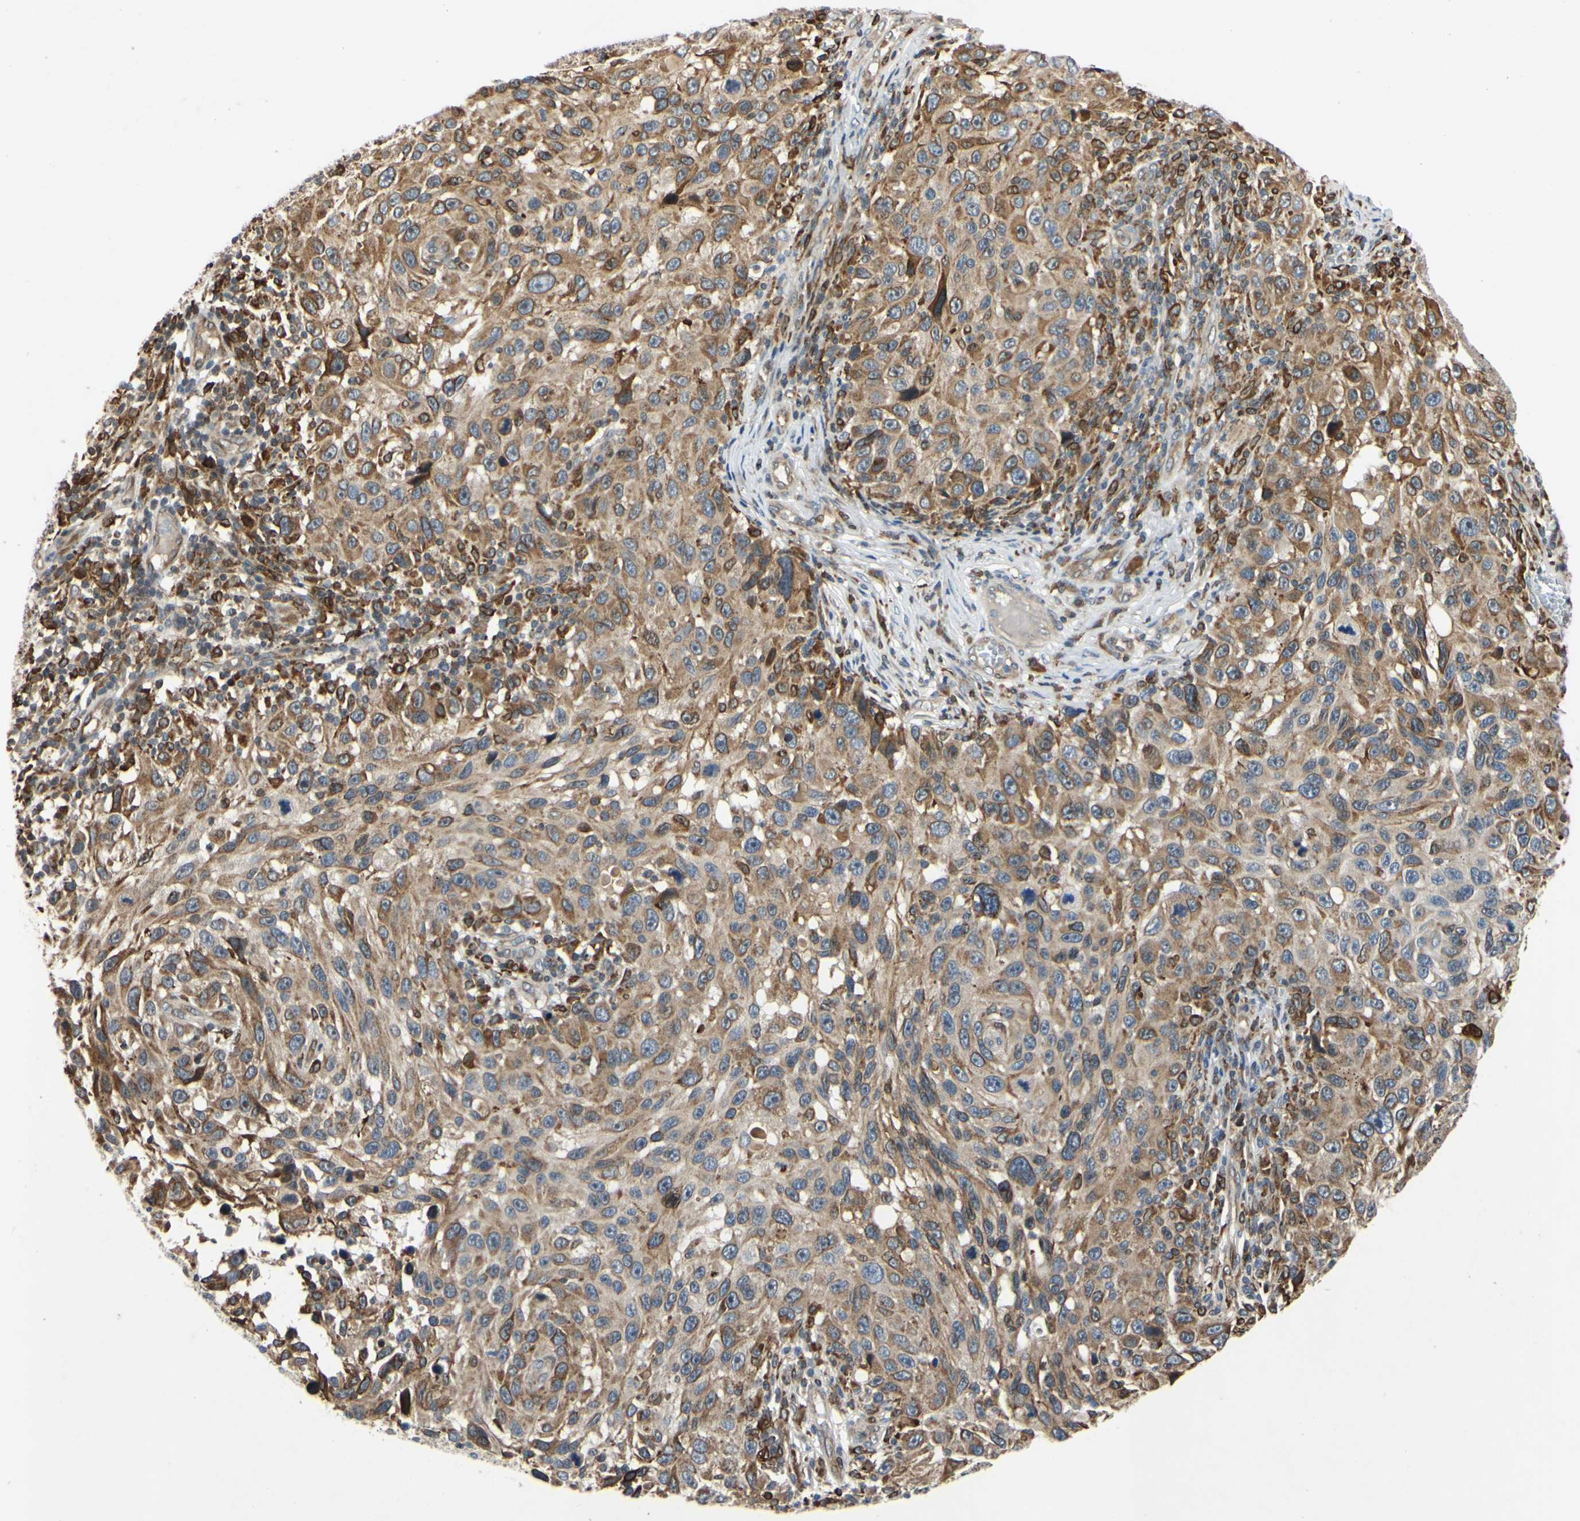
{"staining": {"intensity": "moderate", "quantity": "<25%", "location": "cytoplasmic/membranous"}, "tissue": "melanoma", "cell_type": "Tumor cells", "image_type": "cancer", "snomed": [{"axis": "morphology", "description": "Malignant melanoma, NOS"}, {"axis": "topography", "description": "Skin"}], "caption": "Human malignant melanoma stained with a brown dye displays moderate cytoplasmic/membranous positive expression in approximately <25% of tumor cells.", "gene": "PLXNA2", "patient": {"sex": "male", "age": 53}}